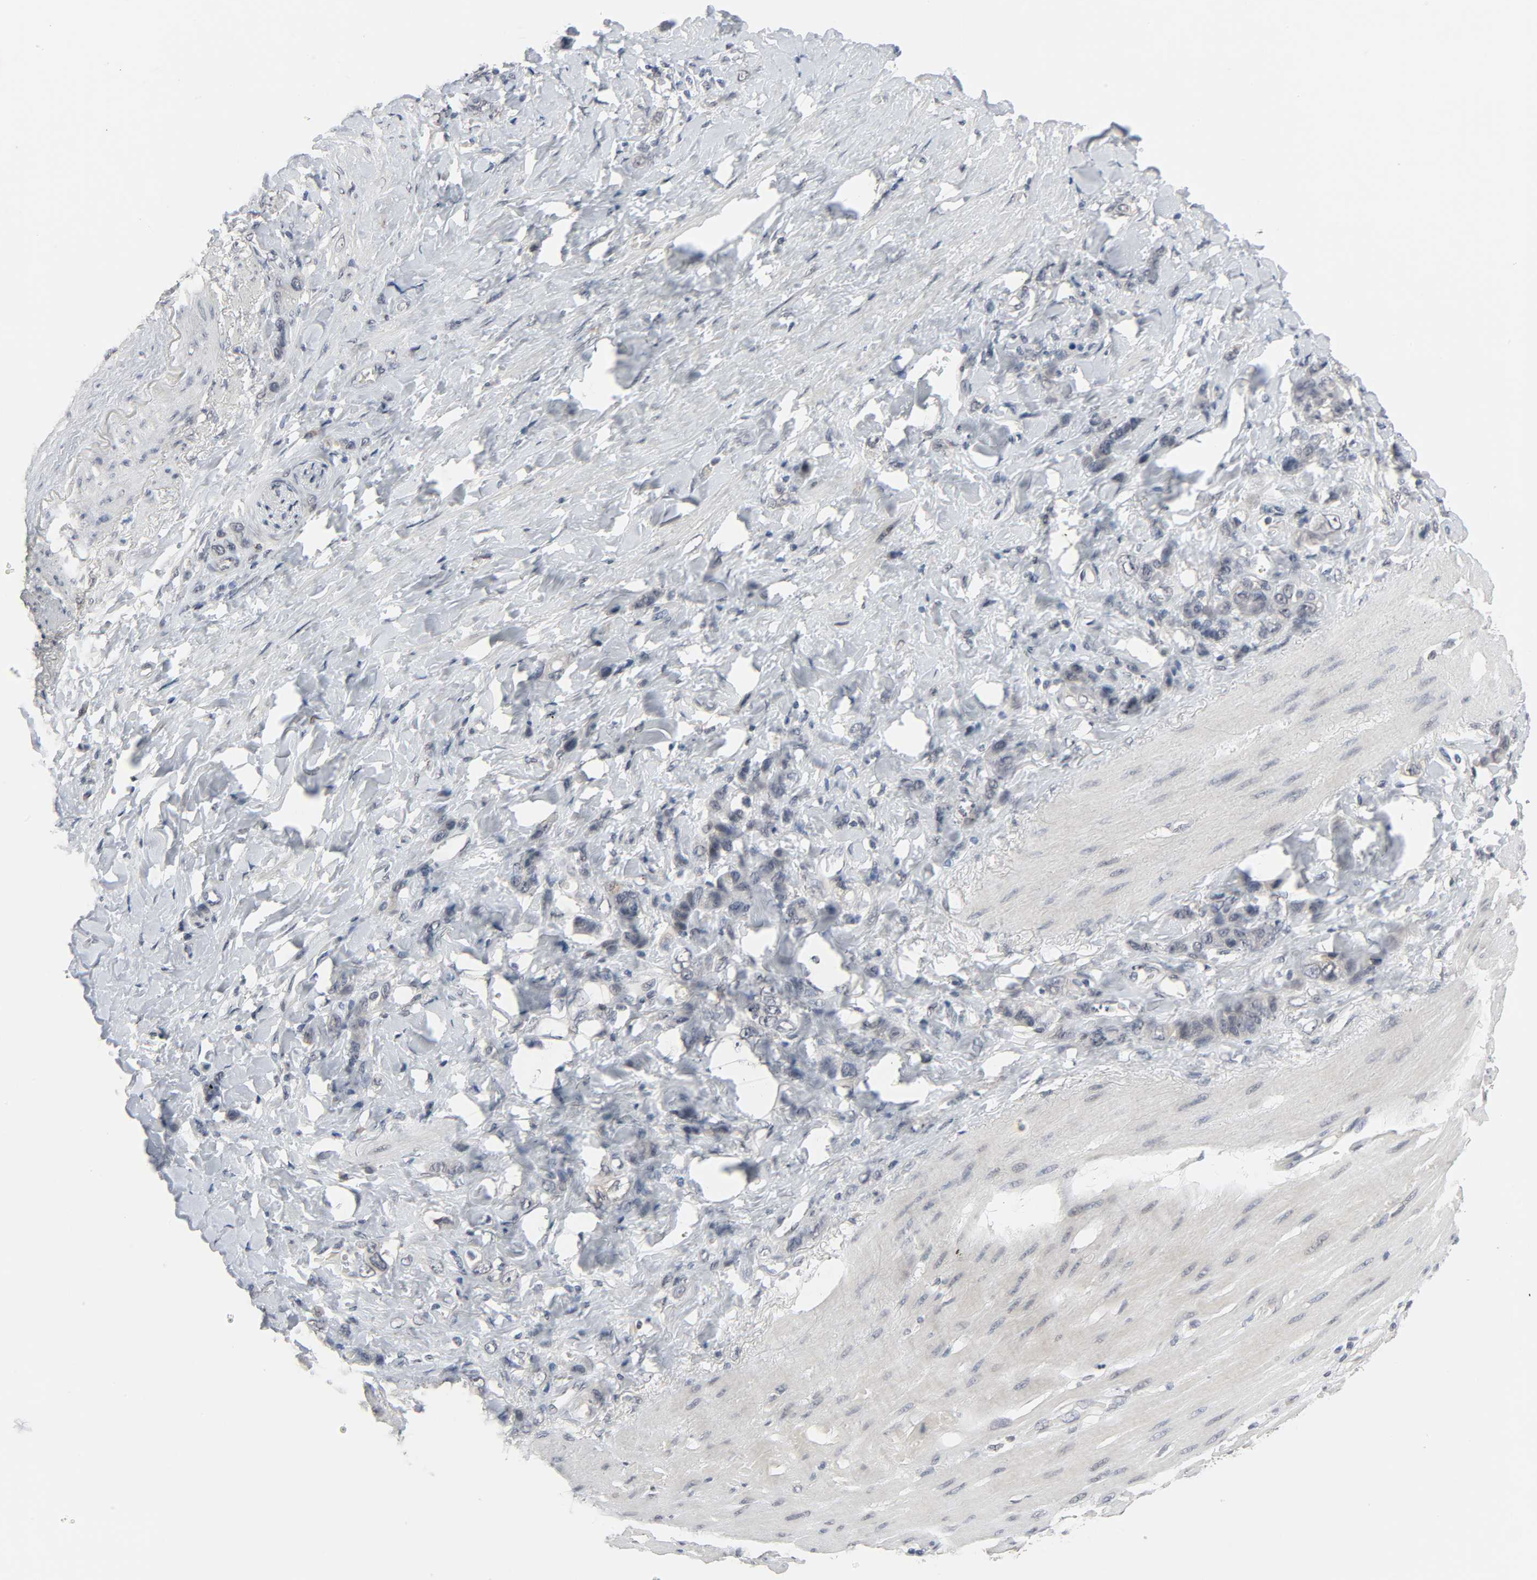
{"staining": {"intensity": "negative", "quantity": "none", "location": "none"}, "tissue": "stomach cancer", "cell_type": "Tumor cells", "image_type": "cancer", "snomed": [{"axis": "morphology", "description": "Normal tissue, NOS"}, {"axis": "morphology", "description": "Adenocarcinoma, NOS"}, {"axis": "topography", "description": "Stomach"}], "caption": "Immunohistochemistry histopathology image of neoplastic tissue: human stomach adenocarcinoma stained with DAB (3,3'-diaminobenzidine) exhibits no significant protein expression in tumor cells.", "gene": "MT3", "patient": {"sex": "male", "age": 82}}